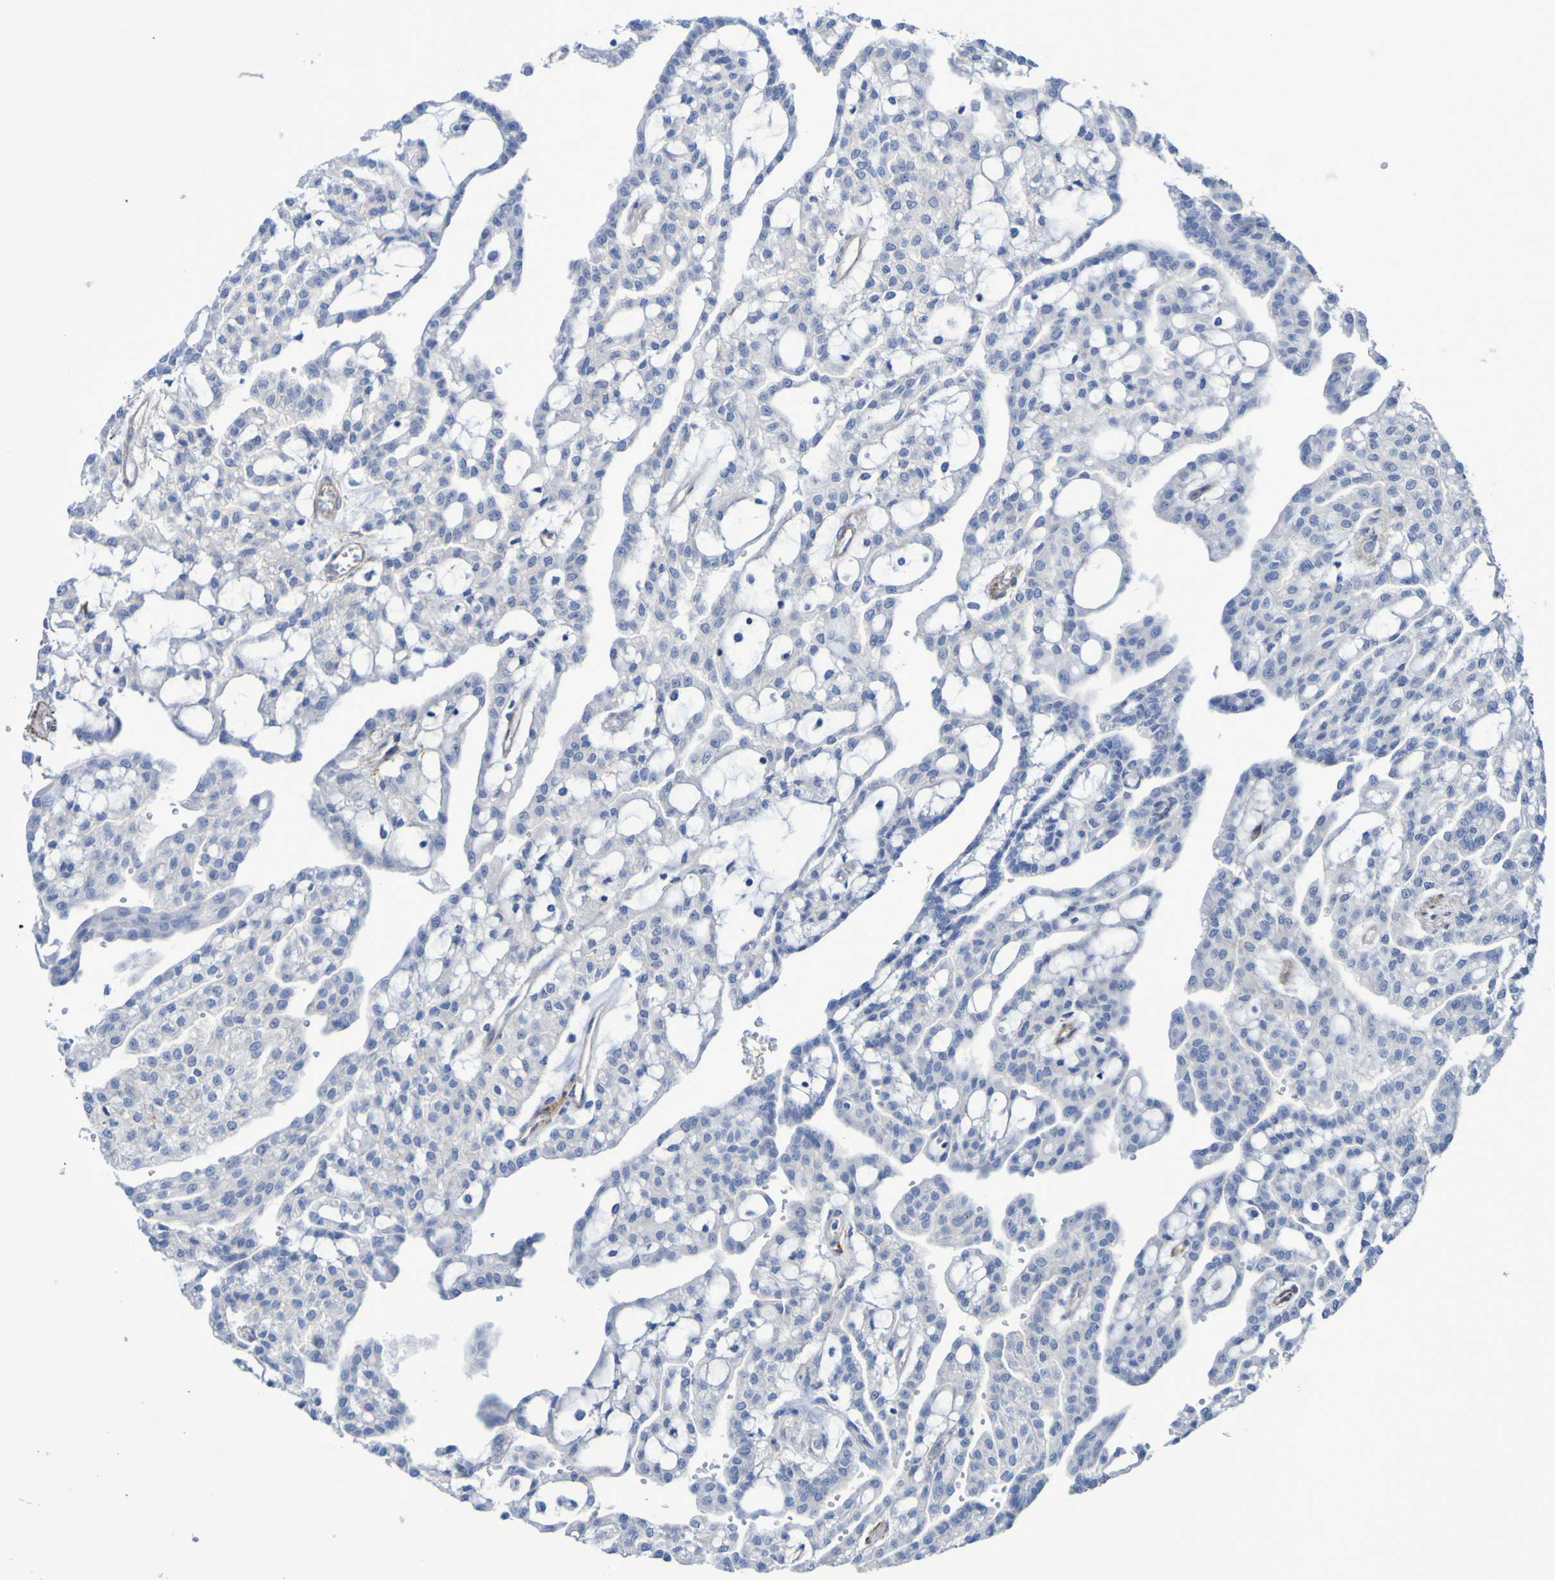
{"staining": {"intensity": "negative", "quantity": "none", "location": "none"}, "tissue": "renal cancer", "cell_type": "Tumor cells", "image_type": "cancer", "snomed": [{"axis": "morphology", "description": "Adenocarcinoma, NOS"}, {"axis": "topography", "description": "Kidney"}], "caption": "Immunohistochemistry (IHC) histopathology image of renal cancer (adenocarcinoma) stained for a protein (brown), which displays no positivity in tumor cells. (Stains: DAB immunohistochemistry (IHC) with hematoxylin counter stain, Microscopy: brightfield microscopy at high magnification).", "gene": "LPP", "patient": {"sex": "male", "age": 63}}